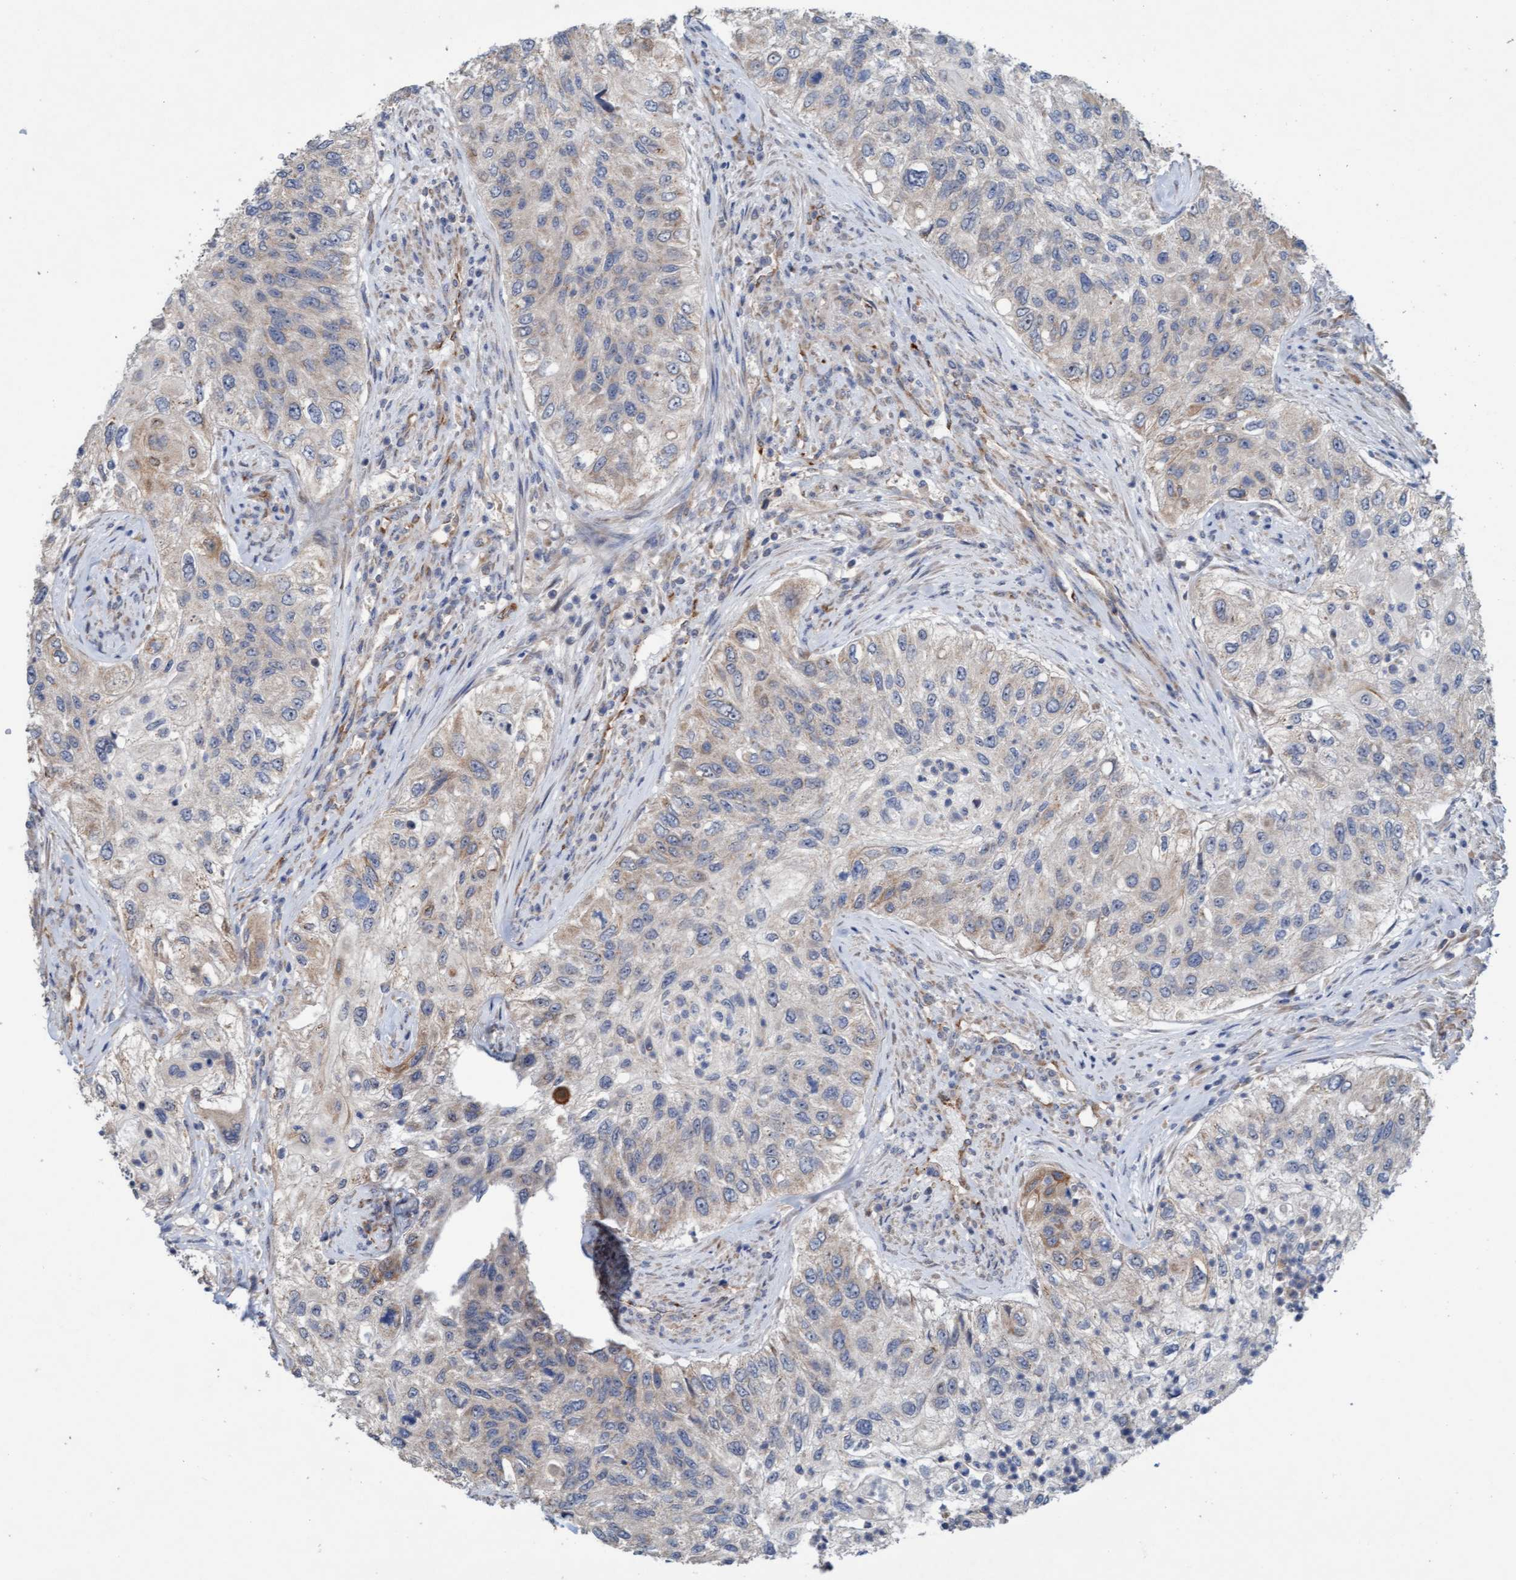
{"staining": {"intensity": "weak", "quantity": "<25%", "location": "cytoplasmic/membranous"}, "tissue": "urothelial cancer", "cell_type": "Tumor cells", "image_type": "cancer", "snomed": [{"axis": "morphology", "description": "Urothelial carcinoma, High grade"}, {"axis": "topography", "description": "Urinary bladder"}], "caption": "DAB (3,3'-diaminobenzidine) immunohistochemical staining of urothelial cancer shows no significant staining in tumor cells.", "gene": "ZNF566", "patient": {"sex": "female", "age": 60}}